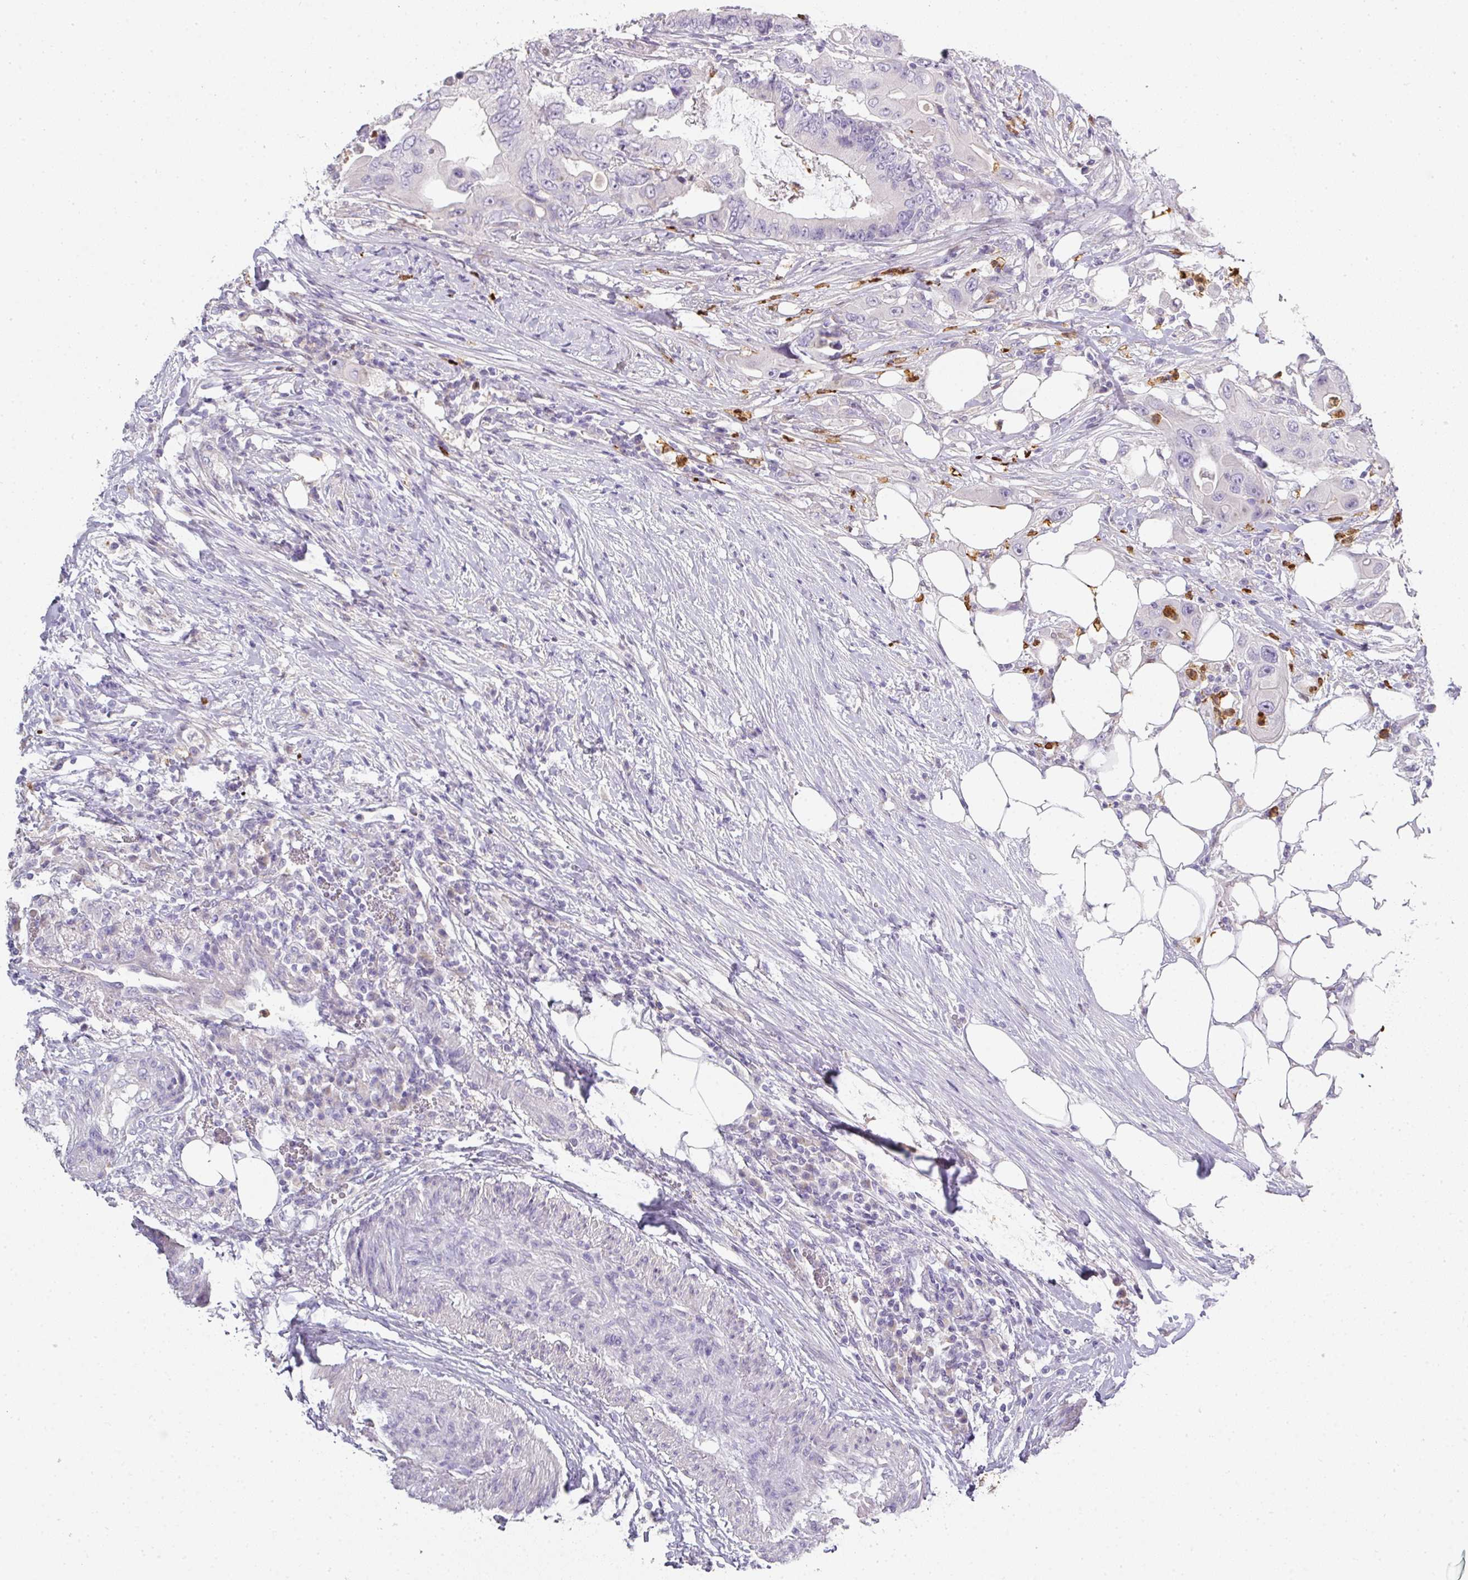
{"staining": {"intensity": "negative", "quantity": "none", "location": "none"}, "tissue": "colorectal cancer", "cell_type": "Tumor cells", "image_type": "cancer", "snomed": [{"axis": "morphology", "description": "Adenocarcinoma, NOS"}, {"axis": "topography", "description": "Colon"}], "caption": "The IHC histopathology image has no significant positivity in tumor cells of colorectal cancer tissue.", "gene": "HHEX", "patient": {"sex": "male", "age": 71}}